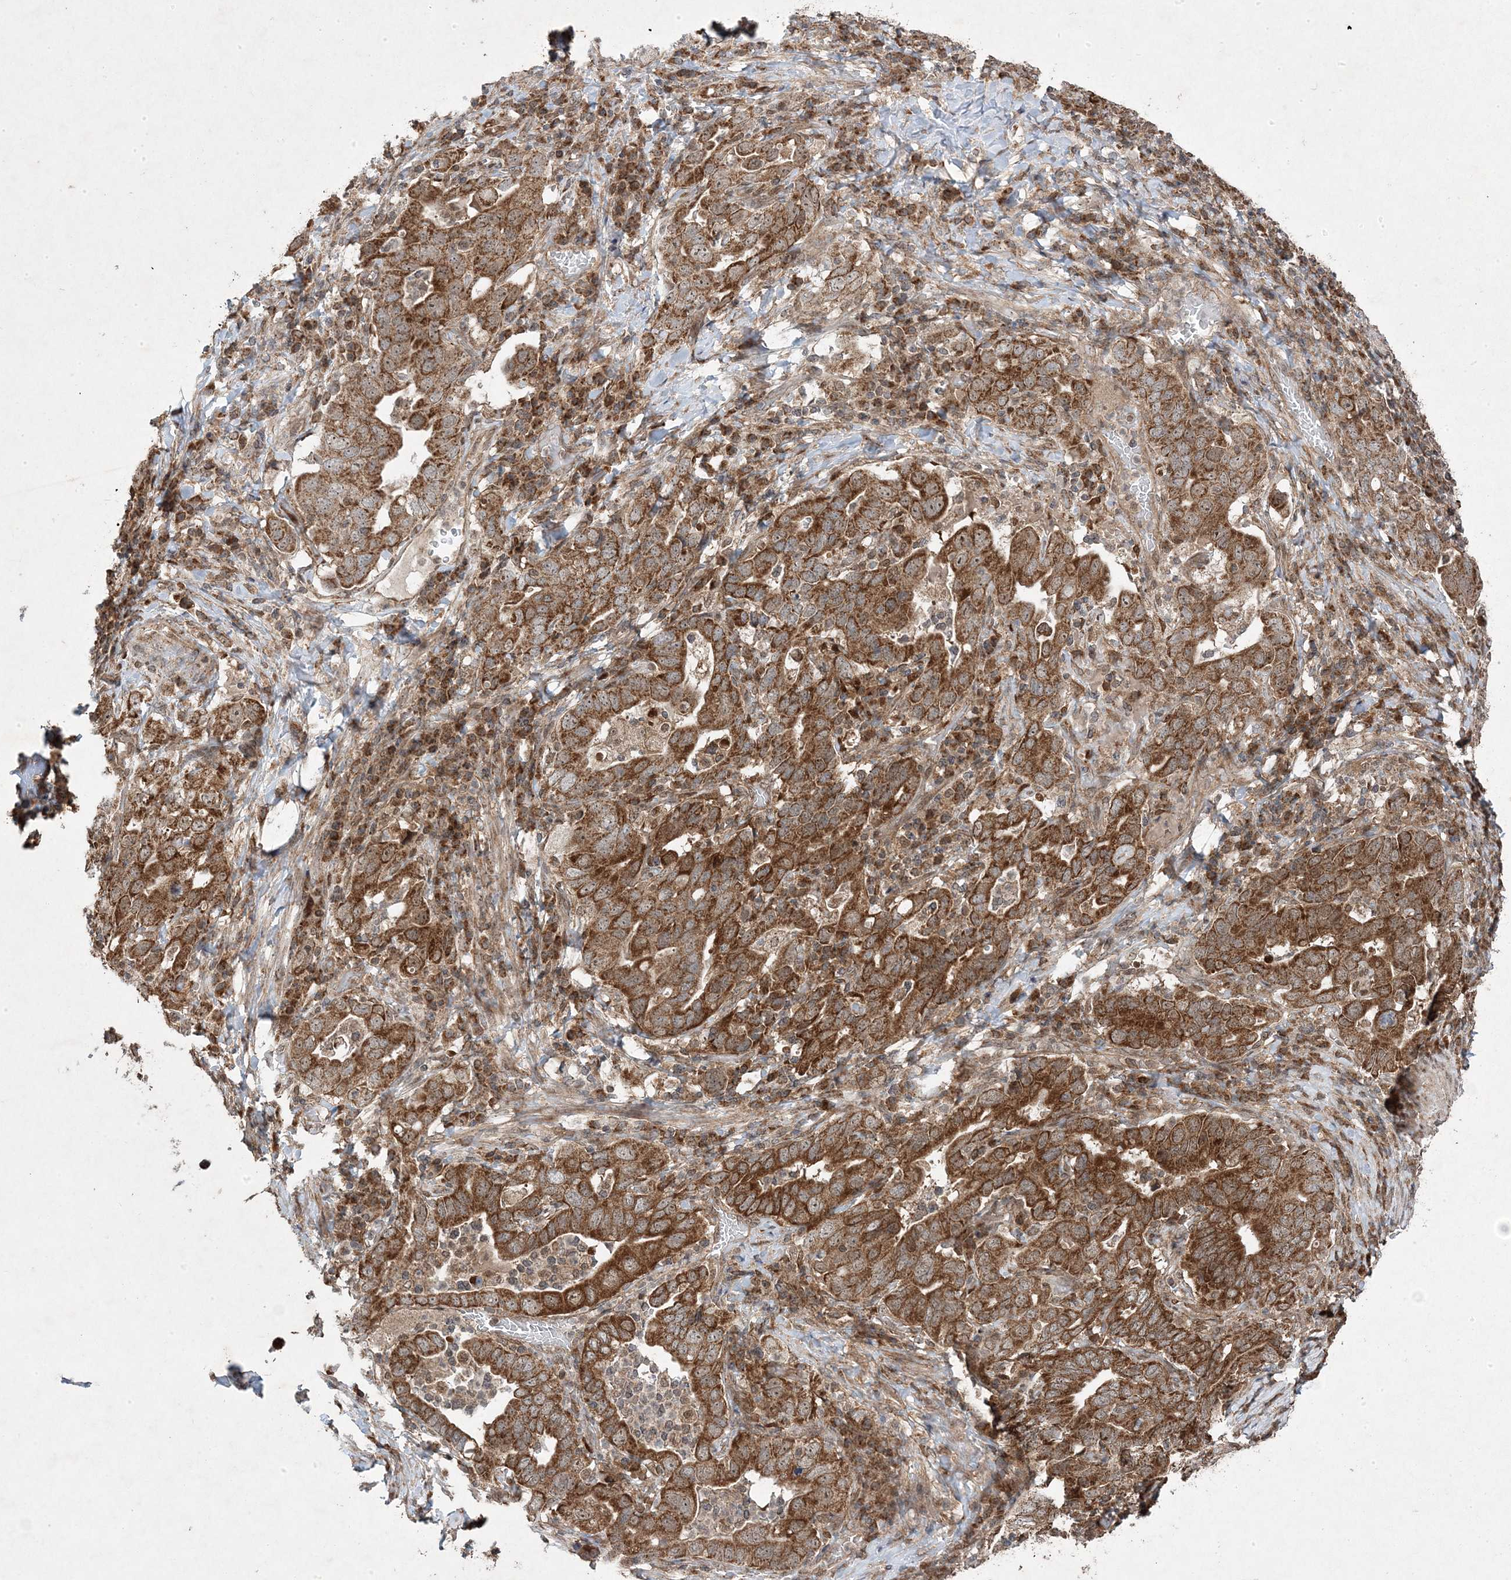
{"staining": {"intensity": "moderate", "quantity": ">75%", "location": "cytoplasmic/membranous"}, "tissue": "stomach cancer", "cell_type": "Tumor cells", "image_type": "cancer", "snomed": [{"axis": "morphology", "description": "Adenocarcinoma, NOS"}, {"axis": "topography", "description": "Stomach, upper"}], "caption": "An IHC photomicrograph of neoplastic tissue is shown. Protein staining in brown labels moderate cytoplasmic/membranous positivity in stomach adenocarcinoma within tumor cells.", "gene": "PLEKHM2", "patient": {"sex": "male", "age": 62}}